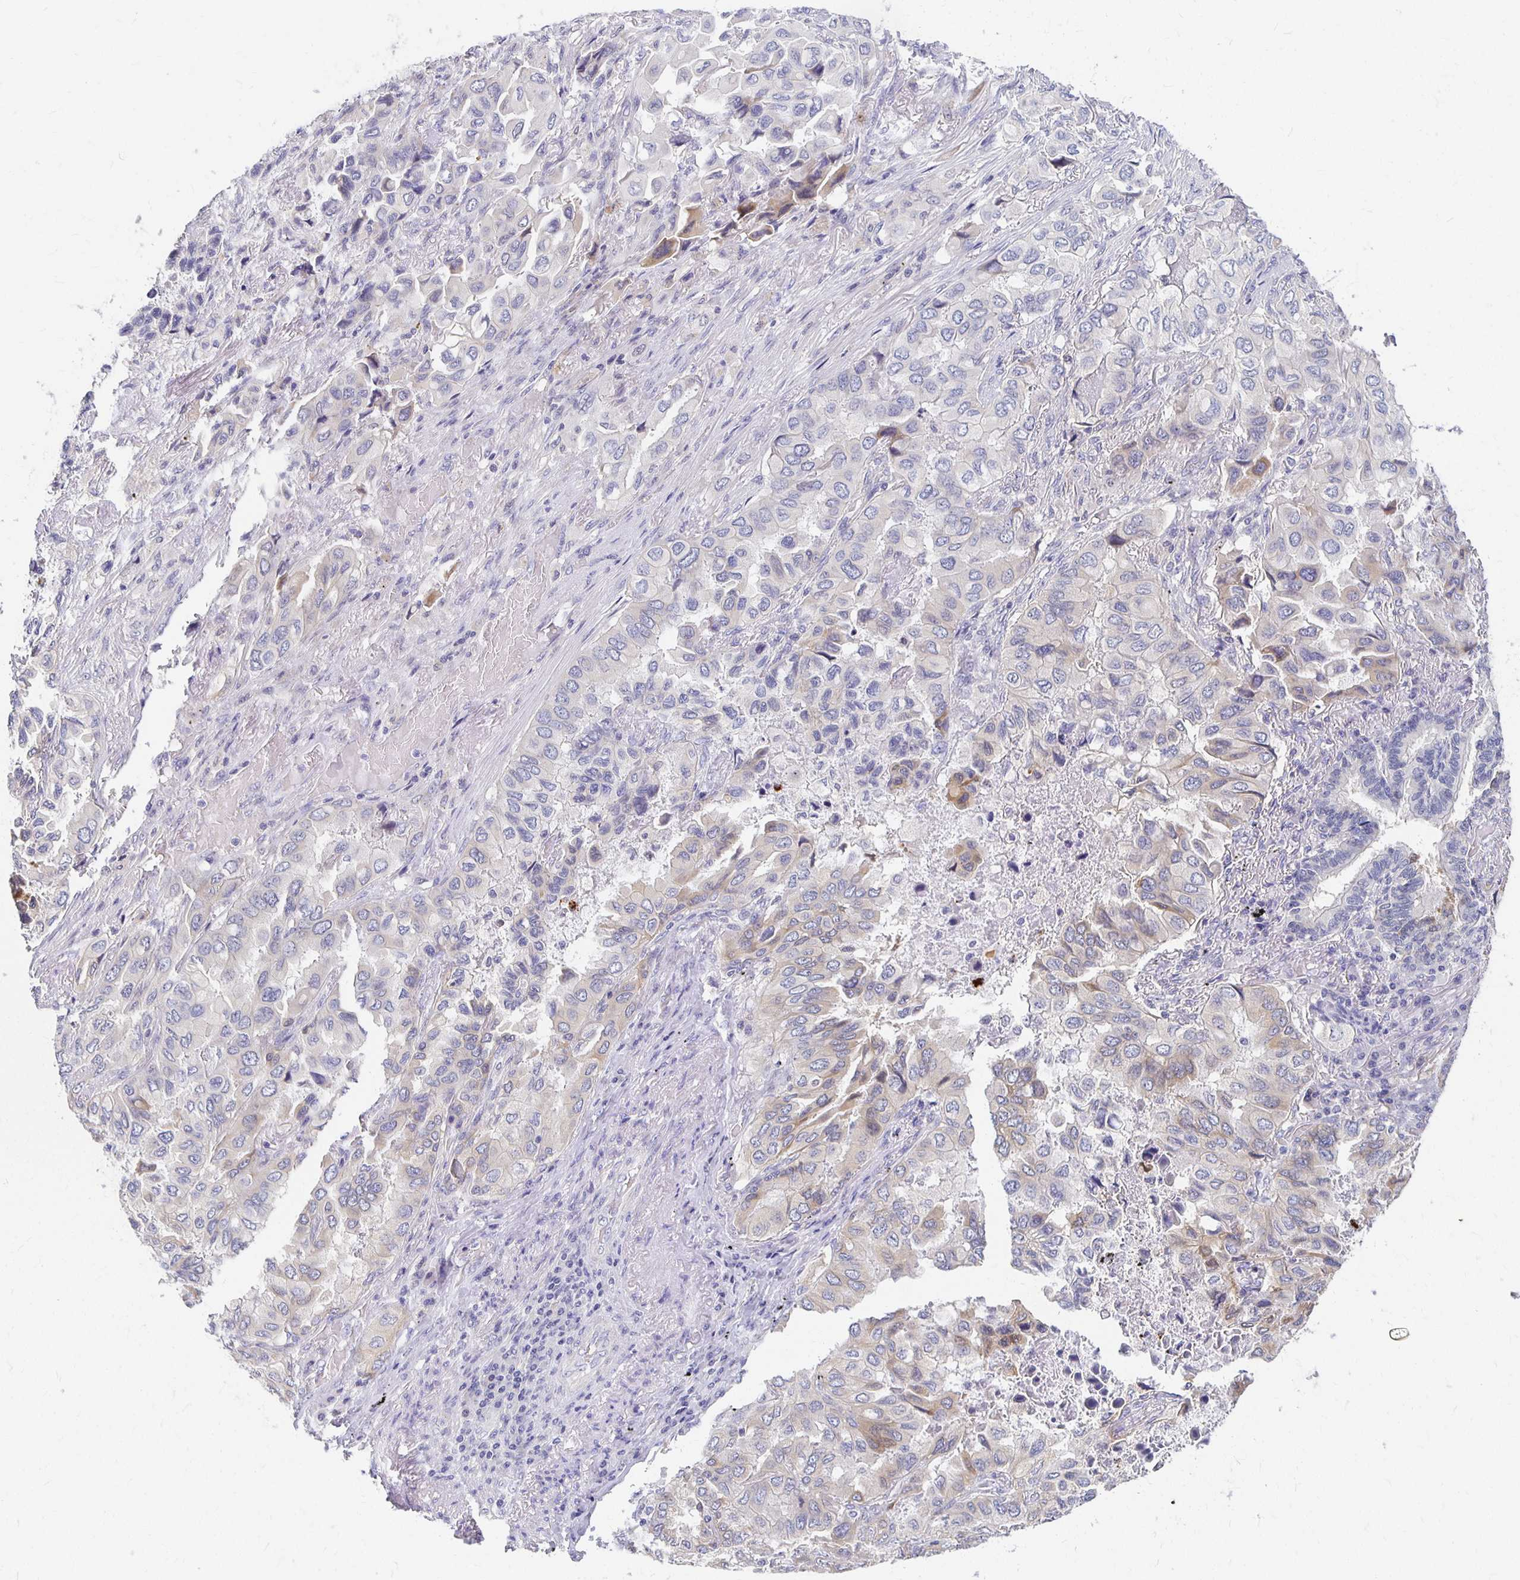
{"staining": {"intensity": "weak", "quantity": "<25%", "location": "cytoplasmic/membranous"}, "tissue": "lung cancer", "cell_type": "Tumor cells", "image_type": "cancer", "snomed": [{"axis": "morphology", "description": "Aneuploidy"}, {"axis": "morphology", "description": "Adenocarcinoma, NOS"}, {"axis": "morphology", "description": "Adenocarcinoma, metastatic, NOS"}, {"axis": "topography", "description": "Lymph node"}, {"axis": "topography", "description": "Lung"}], "caption": "A micrograph of metastatic adenocarcinoma (lung) stained for a protein demonstrates no brown staining in tumor cells.", "gene": "FKRP", "patient": {"sex": "female", "age": 48}}